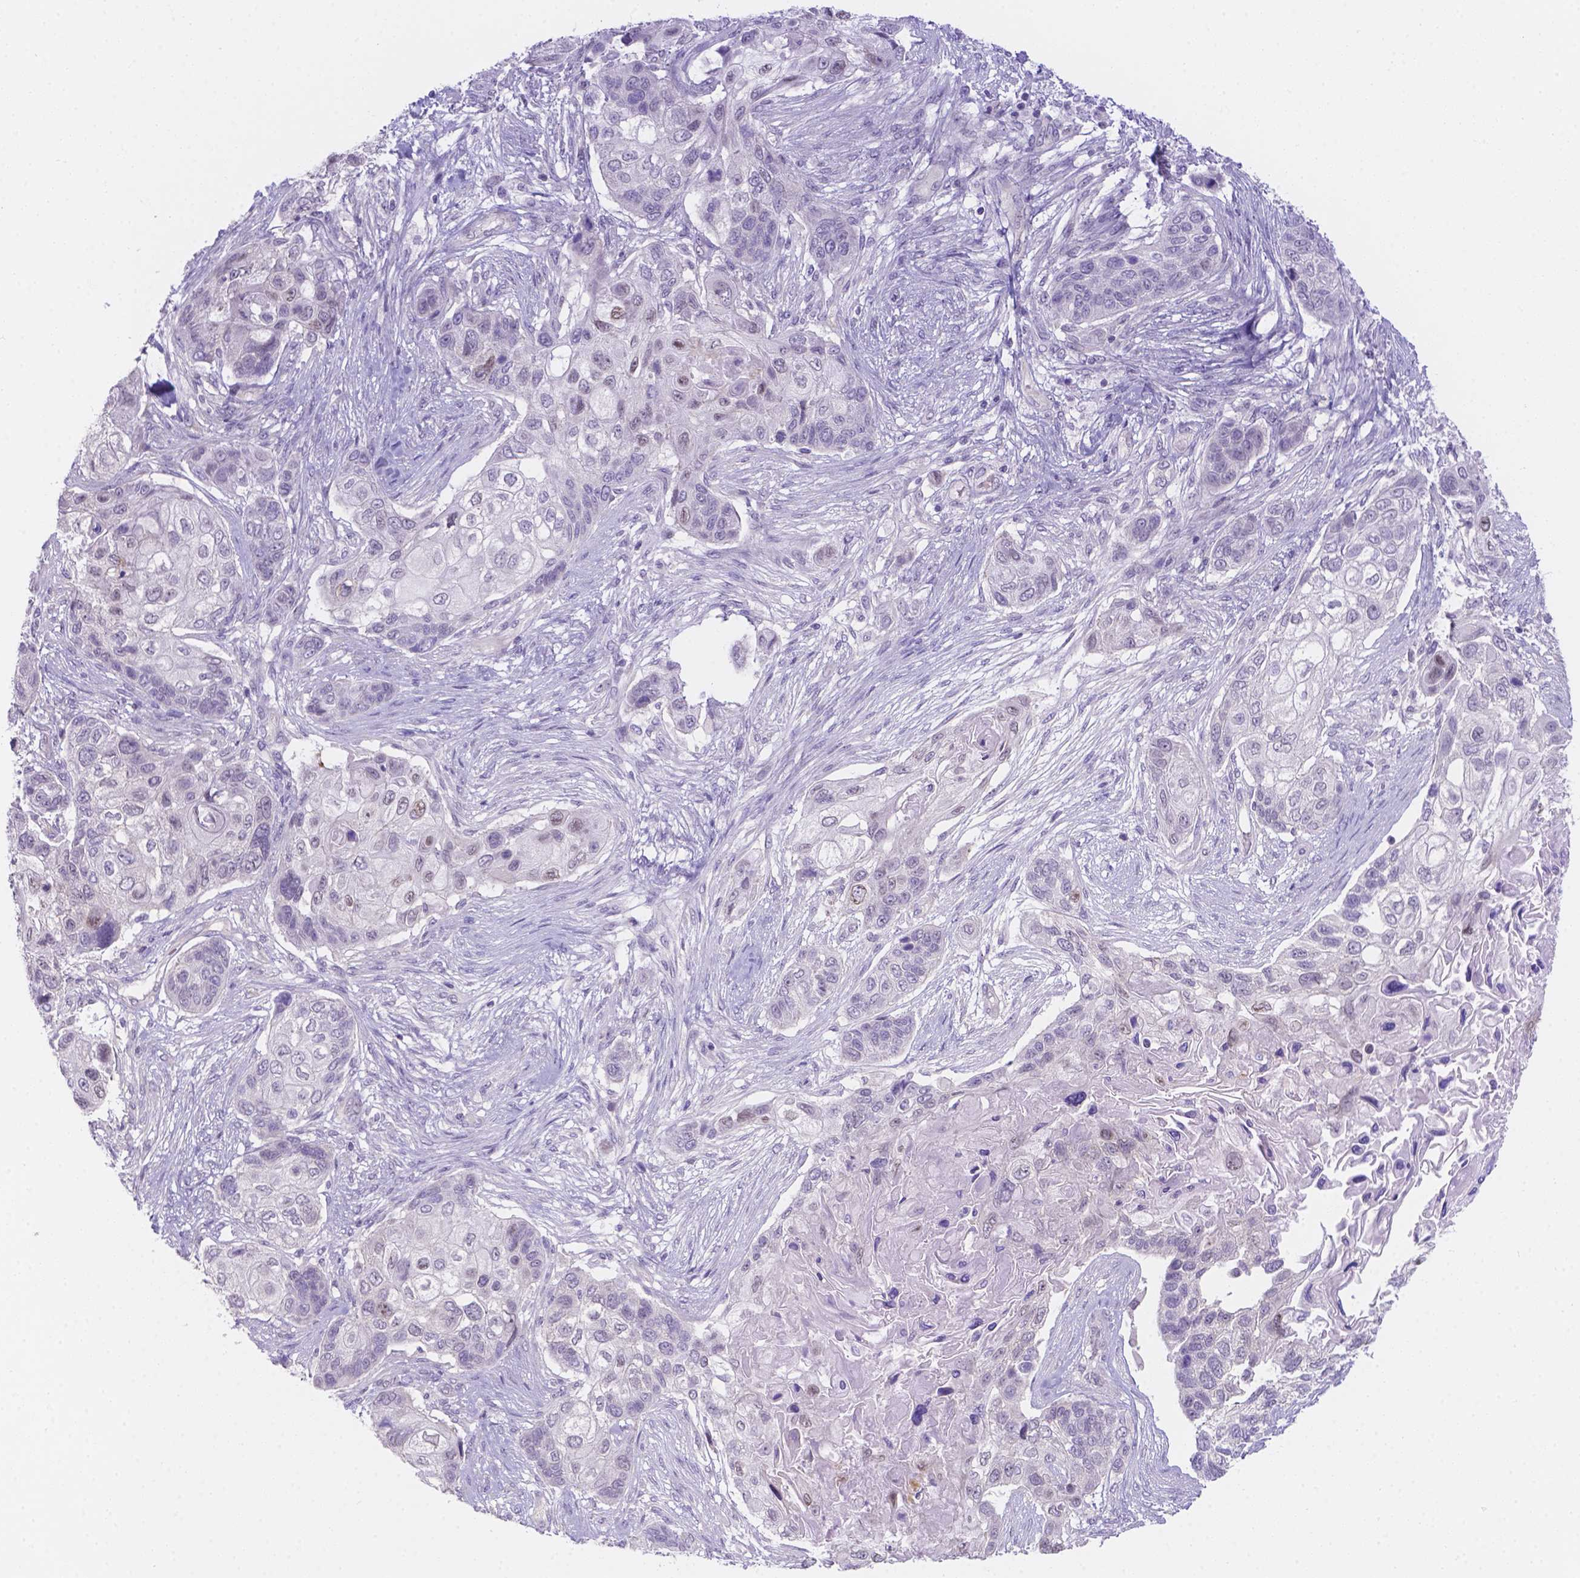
{"staining": {"intensity": "negative", "quantity": "none", "location": "none"}, "tissue": "lung cancer", "cell_type": "Tumor cells", "image_type": "cancer", "snomed": [{"axis": "morphology", "description": "Squamous cell carcinoma, NOS"}, {"axis": "topography", "description": "Lung"}], "caption": "Squamous cell carcinoma (lung) was stained to show a protein in brown. There is no significant staining in tumor cells.", "gene": "CD96", "patient": {"sex": "male", "age": 69}}